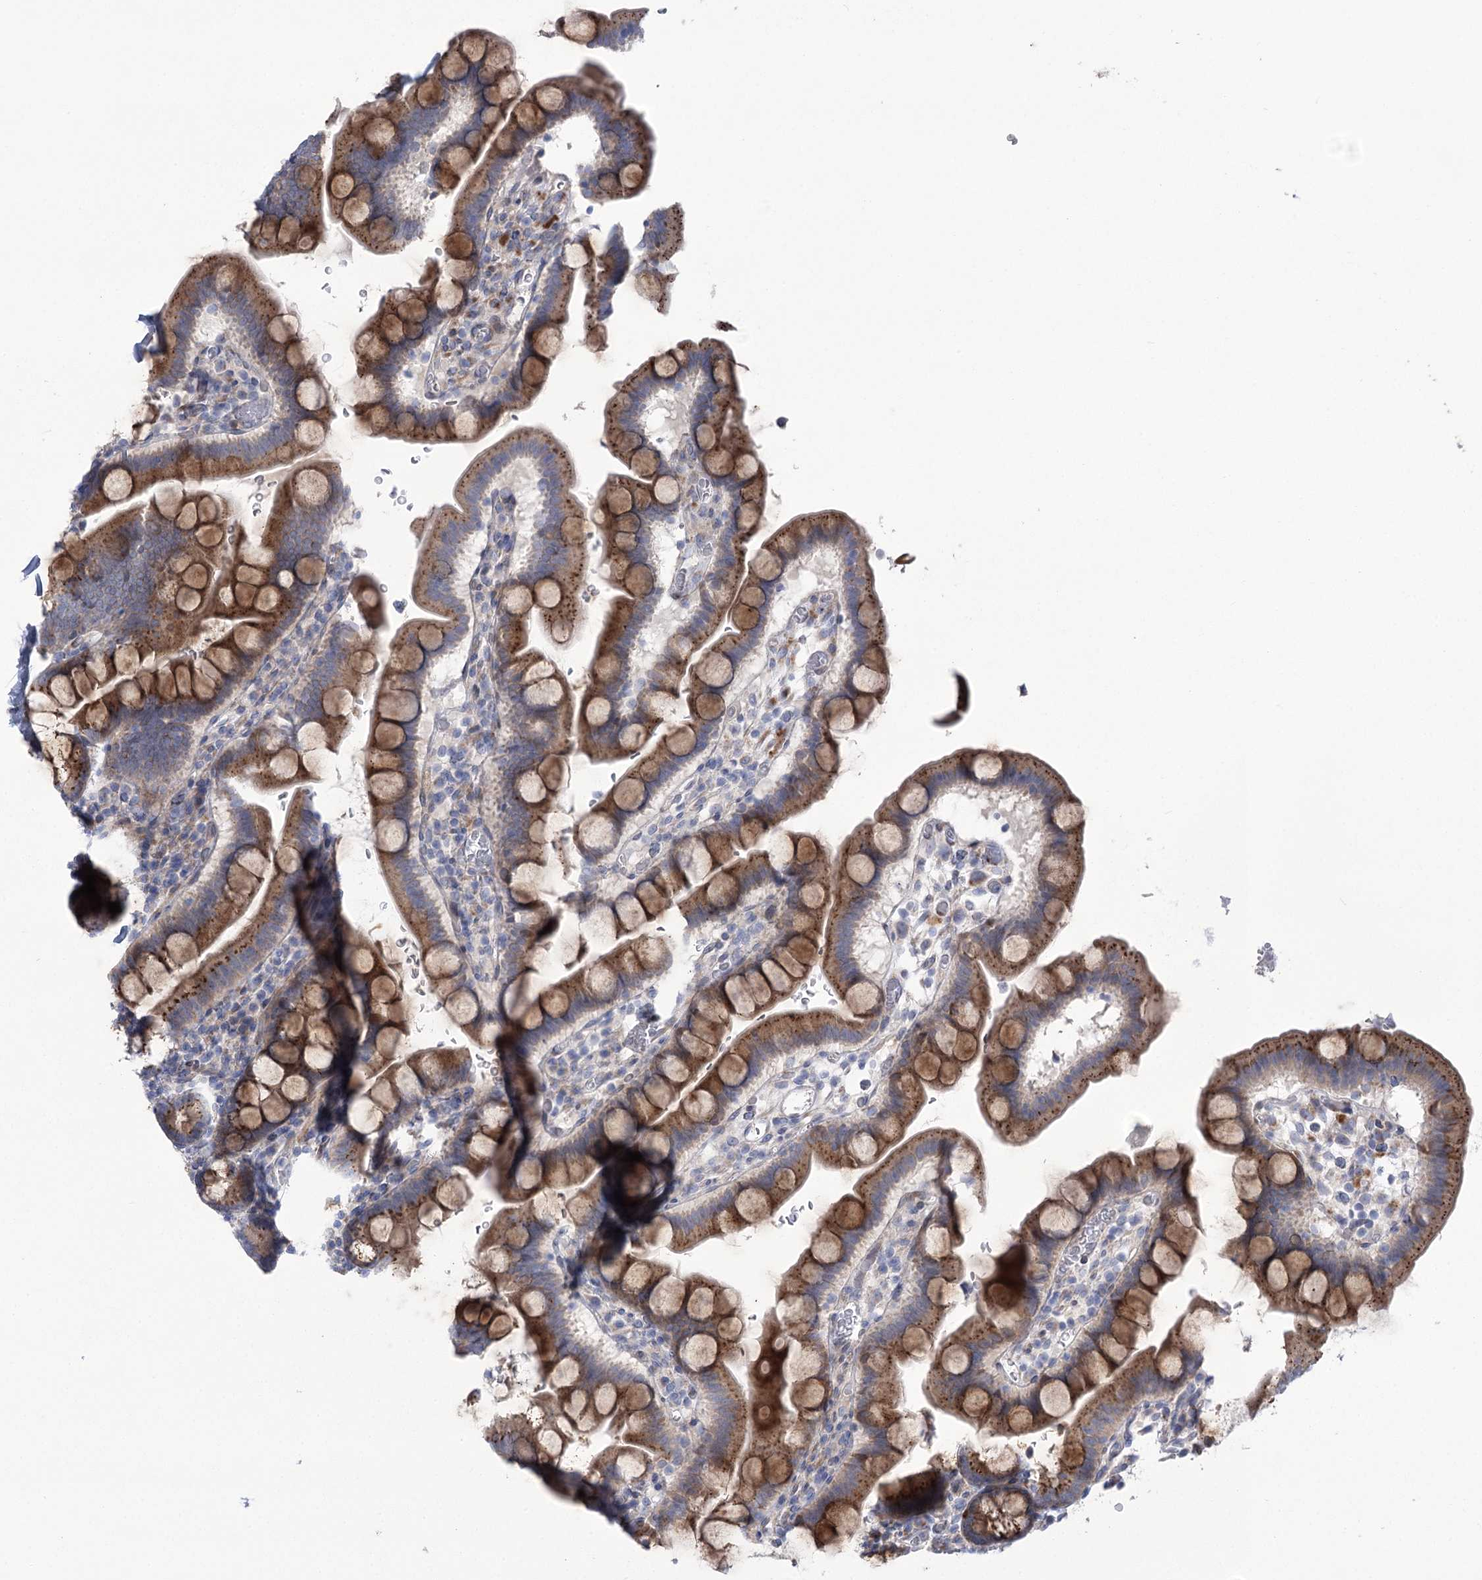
{"staining": {"intensity": "moderate", "quantity": ">75%", "location": "cytoplasmic/membranous"}, "tissue": "small intestine", "cell_type": "Glandular cells", "image_type": "normal", "snomed": [{"axis": "morphology", "description": "Normal tissue, NOS"}, {"axis": "topography", "description": "Stomach, upper"}, {"axis": "topography", "description": "Stomach, lower"}, {"axis": "topography", "description": "Small intestine"}], "caption": "The immunohistochemical stain shows moderate cytoplasmic/membranous positivity in glandular cells of benign small intestine.", "gene": "NME7", "patient": {"sex": "male", "age": 68}}